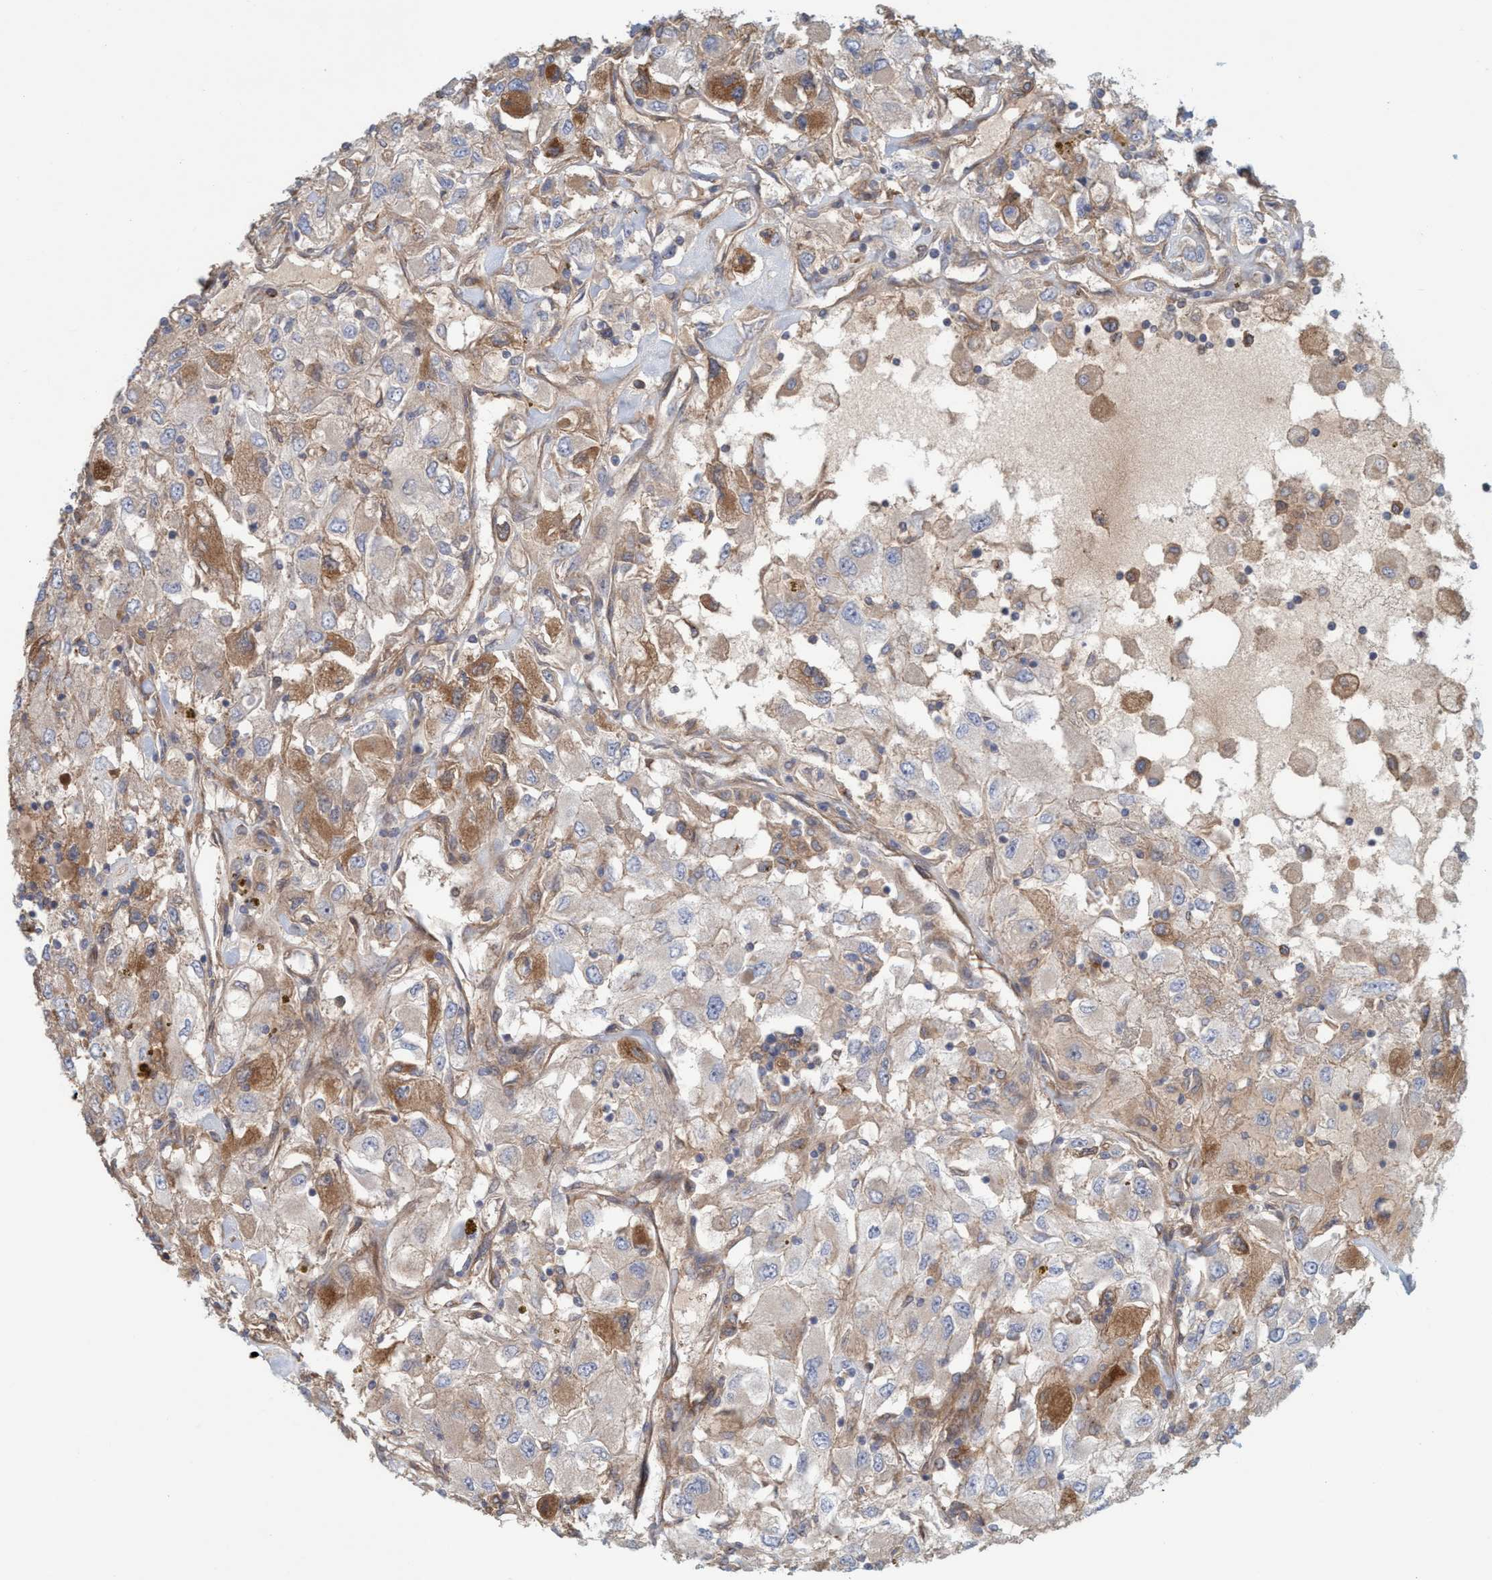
{"staining": {"intensity": "moderate", "quantity": ">75%", "location": "cytoplasmic/membranous"}, "tissue": "renal cancer", "cell_type": "Tumor cells", "image_type": "cancer", "snomed": [{"axis": "morphology", "description": "Adenocarcinoma, NOS"}, {"axis": "topography", "description": "Kidney"}], "caption": "This photomicrograph shows adenocarcinoma (renal) stained with IHC to label a protein in brown. The cytoplasmic/membranous of tumor cells show moderate positivity for the protein. Nuclei are counter-stained blue.", "gene": "SPECC1", "patient": {"sex": "female", "age": 52}}